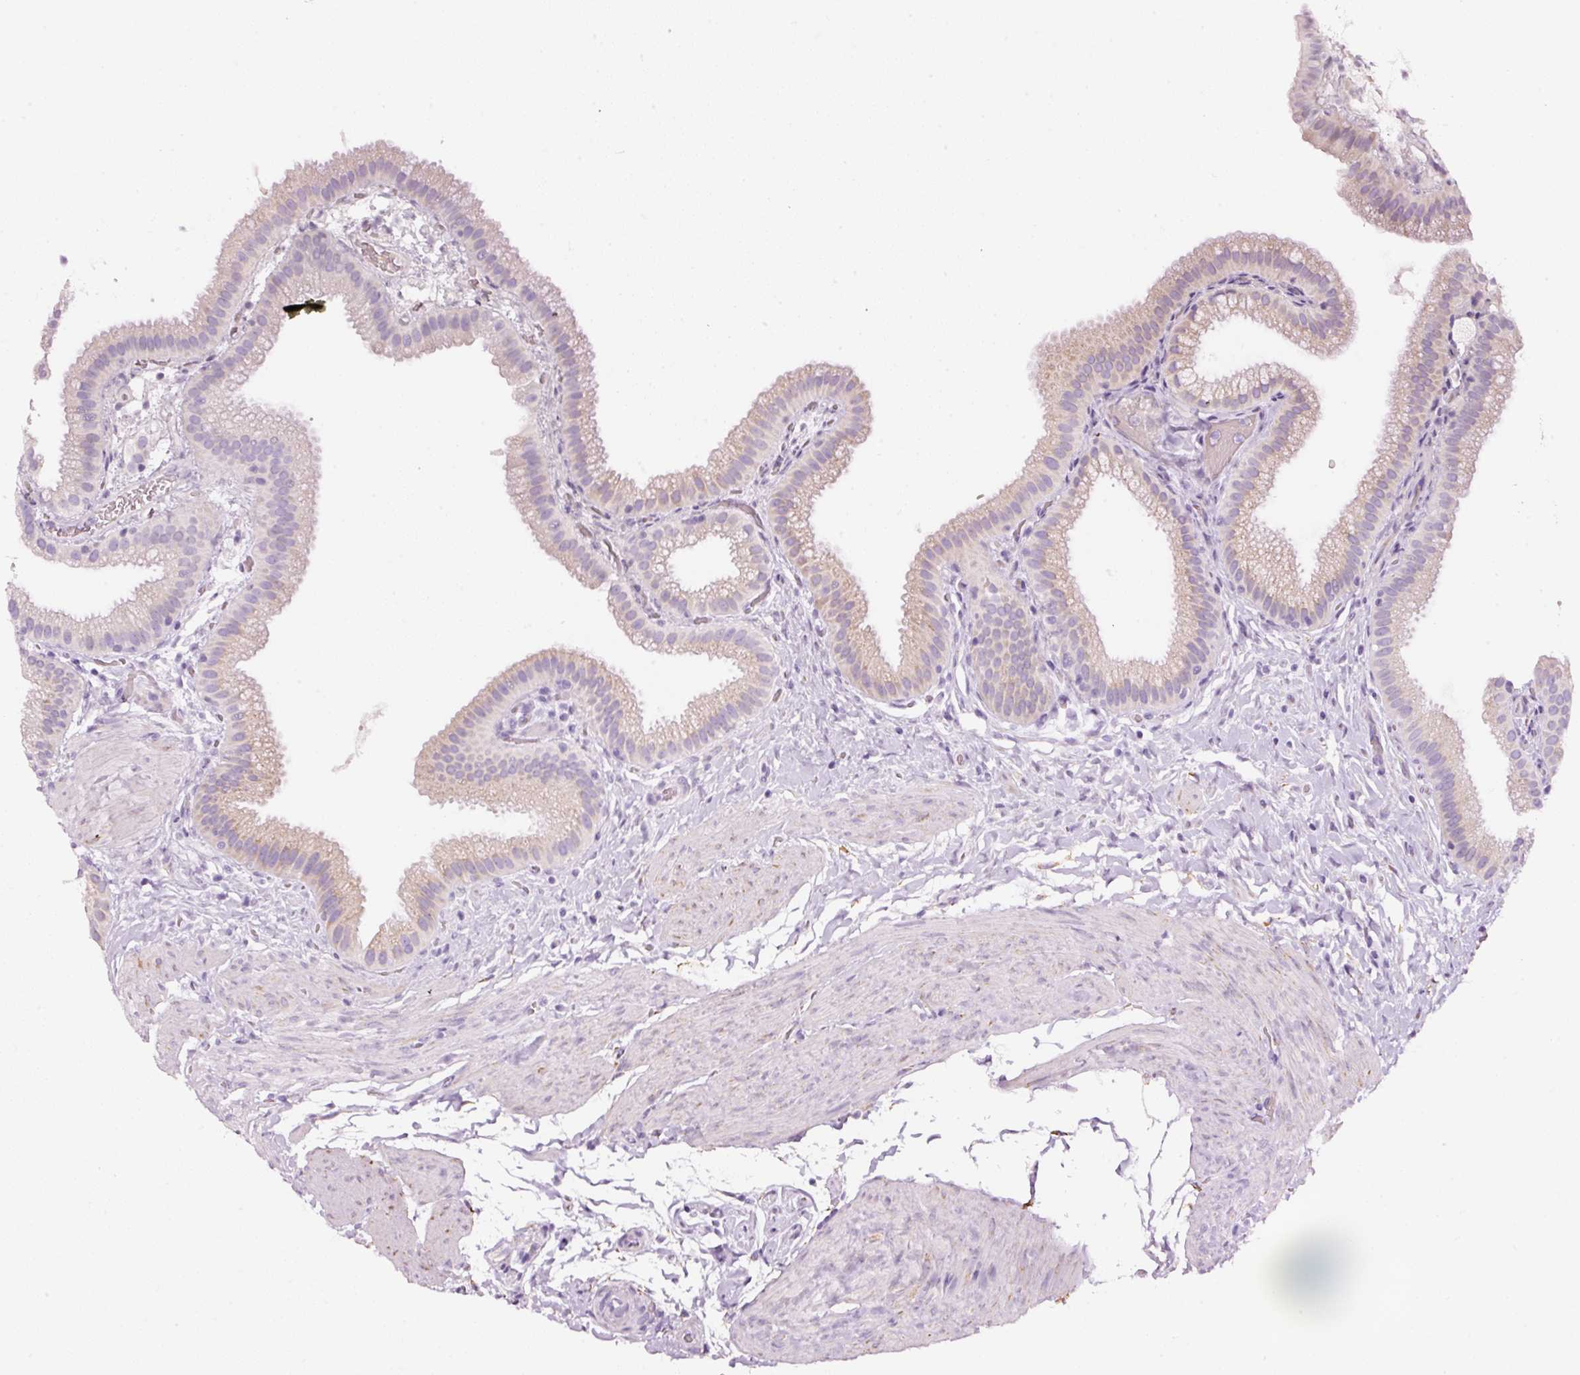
{"staining": {"intensity": "weak", "quantity": "25%-75%", "location": "cytoplasmic/membranous"}, "tissue": "gallbladder", "cell_type": "Glandular cells", "image_type": "normal", "snomed": [{"axis": "morphology", "description": "Normal tissue, NOS"}, {"axis": "topography", "description": "Gallbladder"}], "caption": "Approximately 25%-75% of glandular cells in normal gallbladder demonstrate weak cytoplasmic/membranous protein staining as visualized by brown immunohistochemical staining.", "gene": "GCG", "patient": {"sex": "female", "age": 63}}